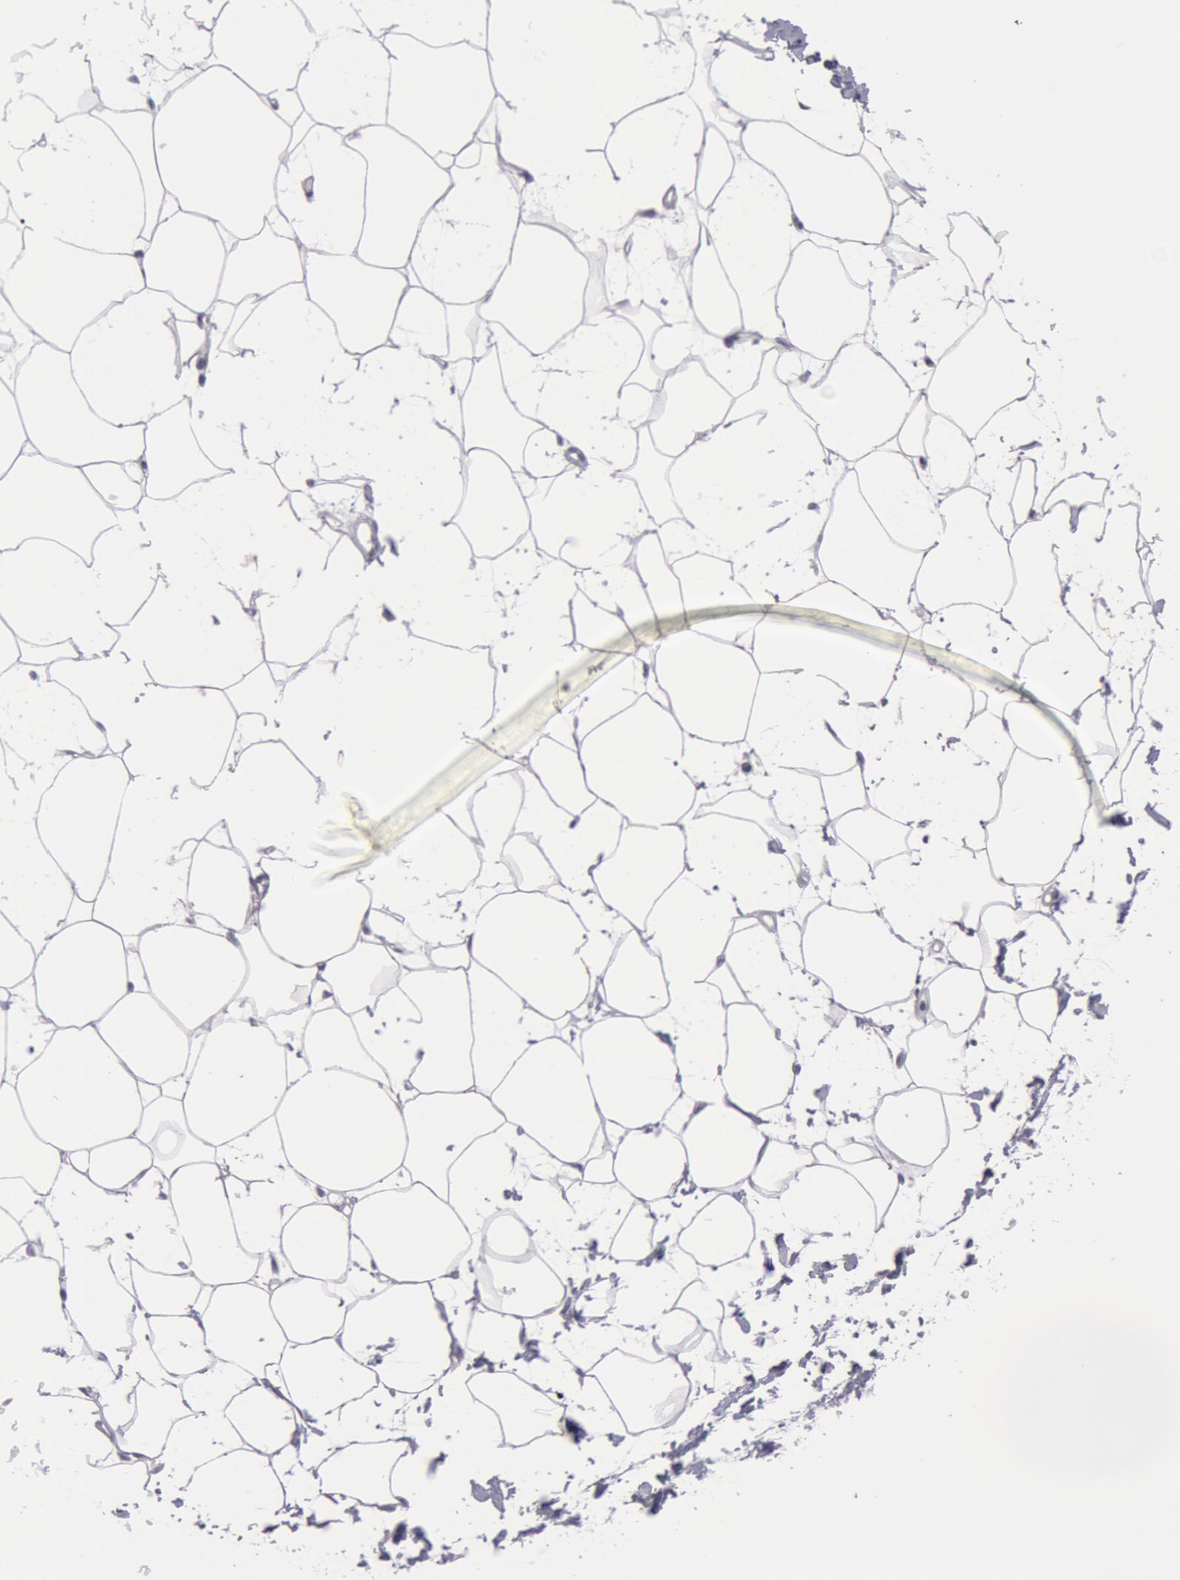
{"staining": {"intensity": "weak", "quantity": "25%-75%", "location": "cytoplasmic/membranous"}, "tissue": "adipose tissue", "cell_type": "Adipocytes", "image_type": "normal", "snomed": [{"axis": "morphology", "description": "Normal tissue, NOS"}, {"axis": "topography", "description": "Breast"}], "caption": "Adipose tissue stained for a protein exhibits weak cytoplasmic/membranous positivity in adipocytes.", "gene": "NLGN4X", "patient": {"sex": "female", "age": 45}}